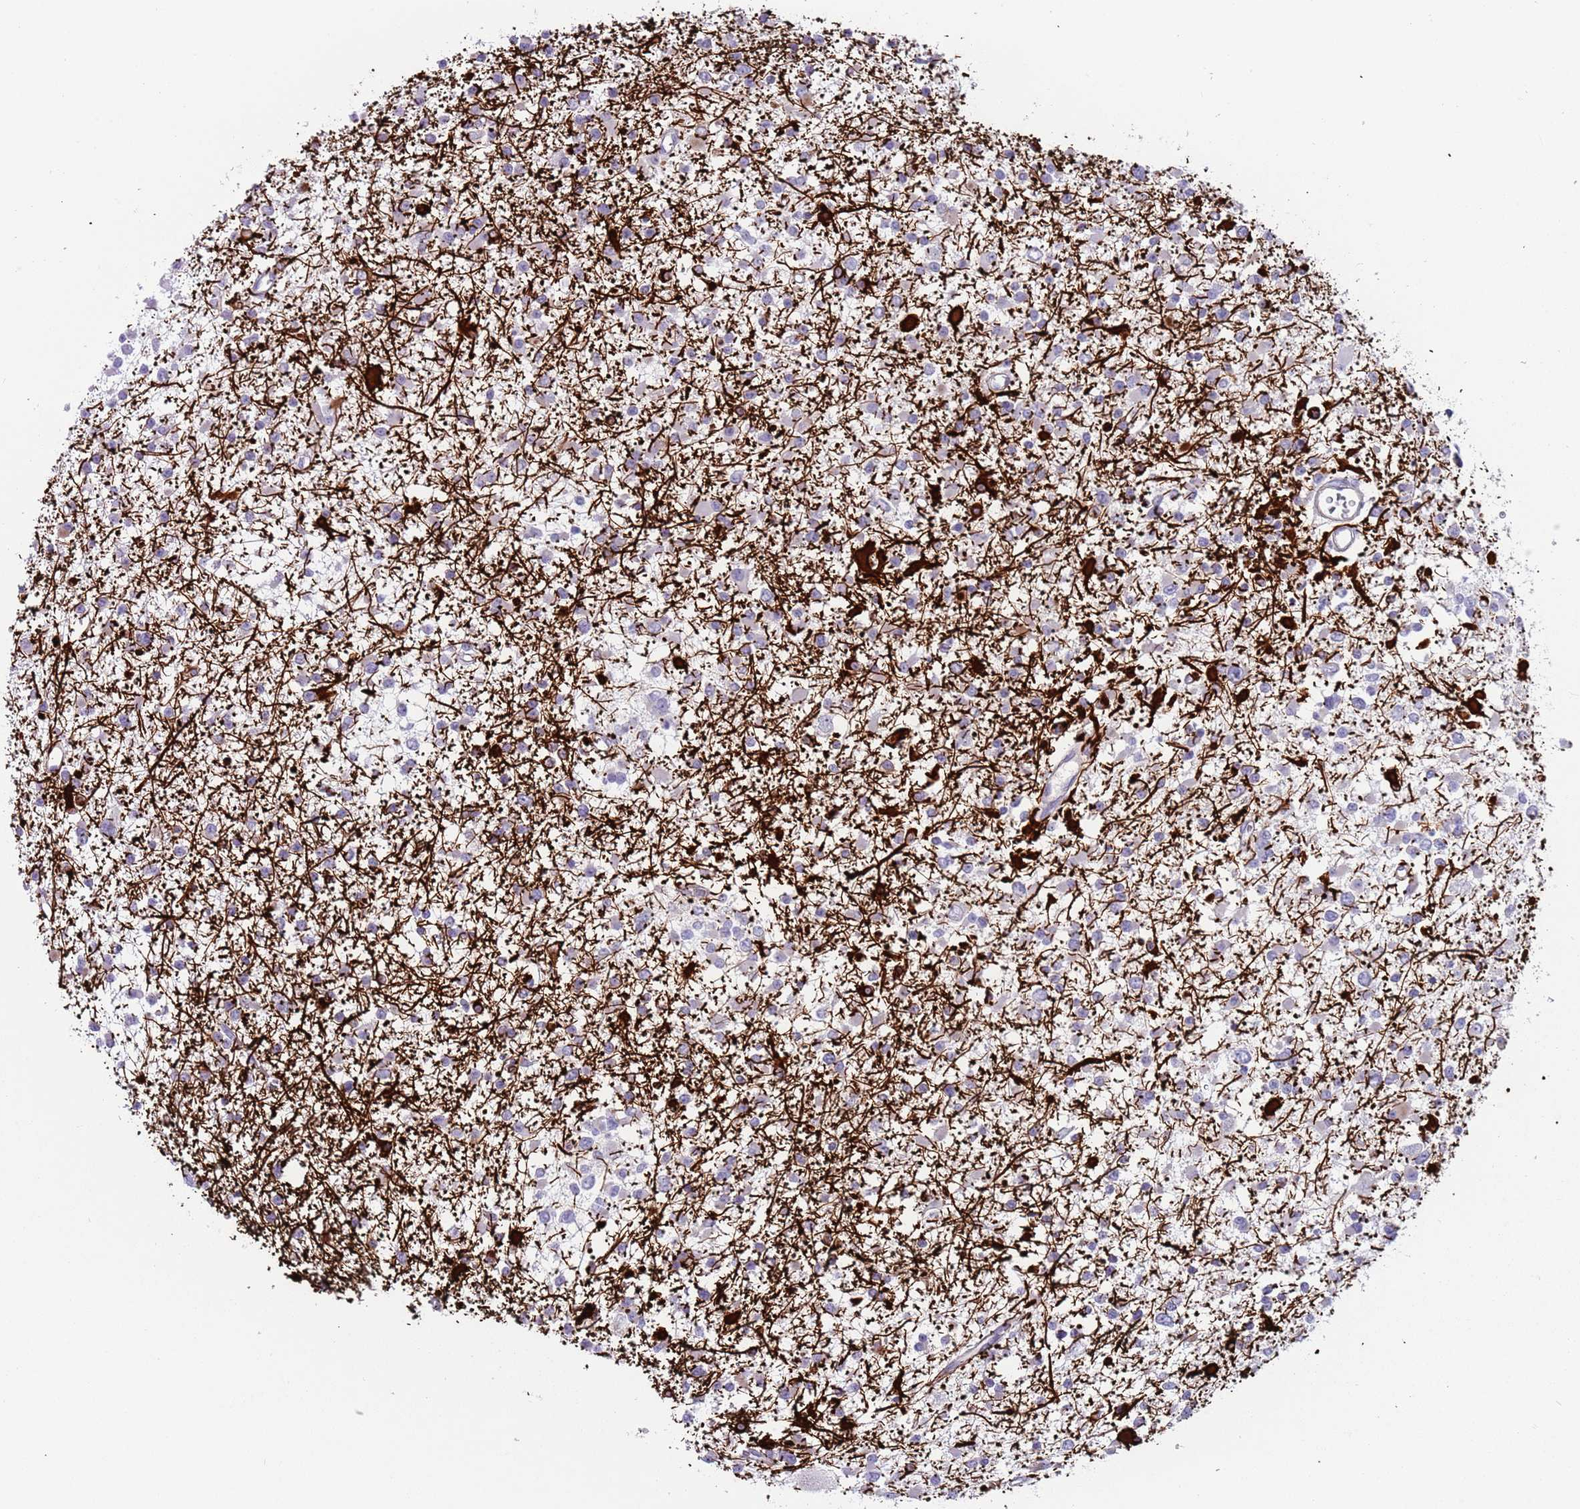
{"staining": {"intensity": "negative", "quantity": "none", "location": "none"}, "tissue": "glioma", "cell_type": "Tumor cells", "image_type": "cancer", "snomed": [{"axis": "morphology", "description": "Glioma, malignant, Low grade"}, {"axis": "topography", "description": "Brain"}], "caption": "Immunohistochemistry of human low-grade glioma (malignant) exhibits no expression in tumor cells.", "gene": "LRRN3", "patient": {"sex": "female", "age": 22}}